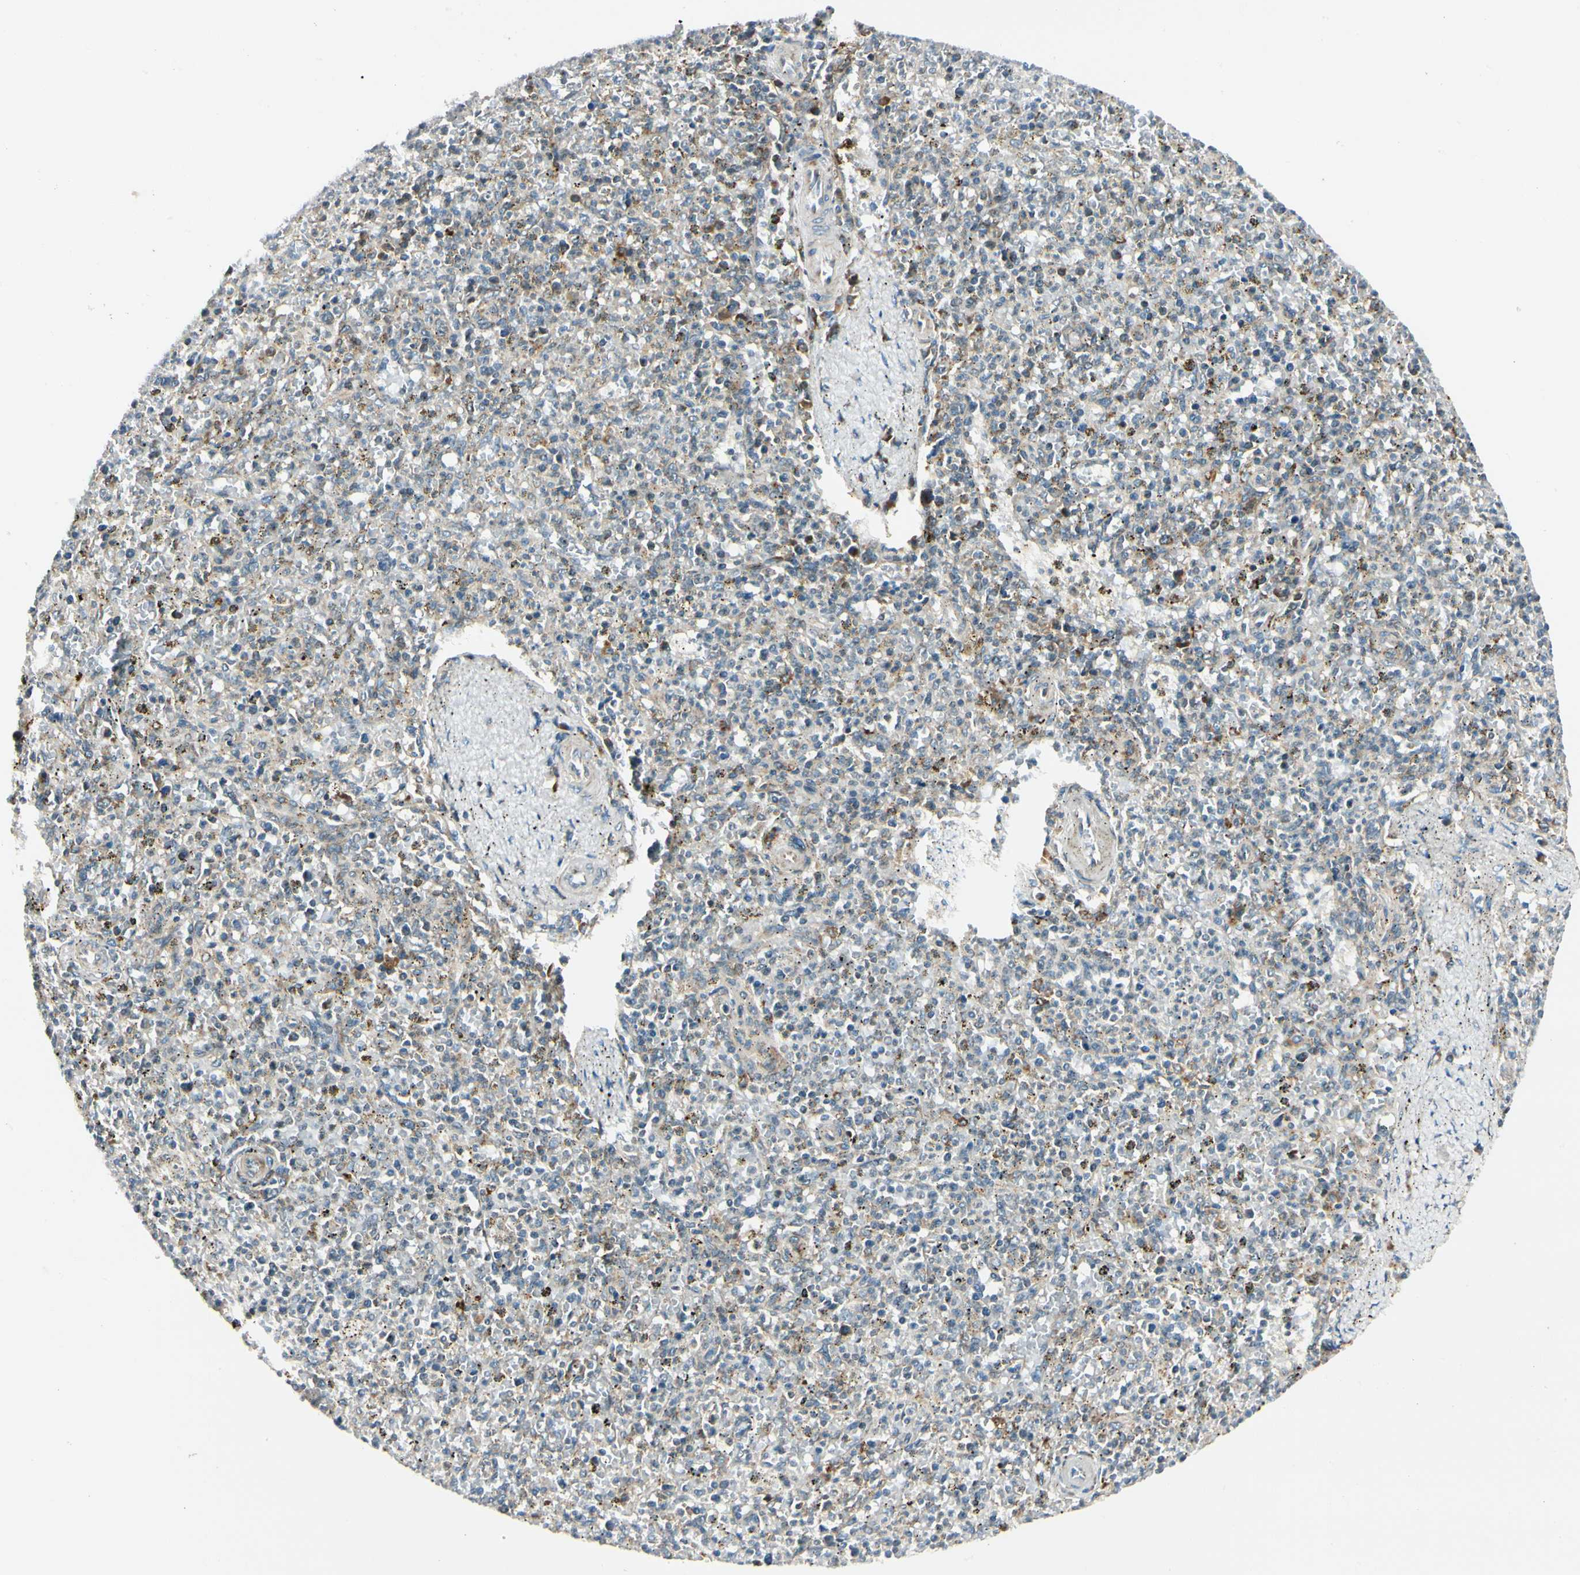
{"staining": {"intensity": "weak", "quantity": ">75%", "location": "cytoplasmic/membranous"}, "tissue": "spleen", "cell_type": "Cells in red pulp", "image_type": "normal", "snomed": [{"axis": "morphology", "description": "Normal tissue, NOS"}, {"axis": "topography", "description": "Spleen"}], "caption": "IHC (DAB) staining of normal spleen demonstrates weak cytoplasmic/membranous protein staining in about >75% of cells in red pulp.", "gene": "MRPL9", "patient": {"sex": "male", "age": 72}}